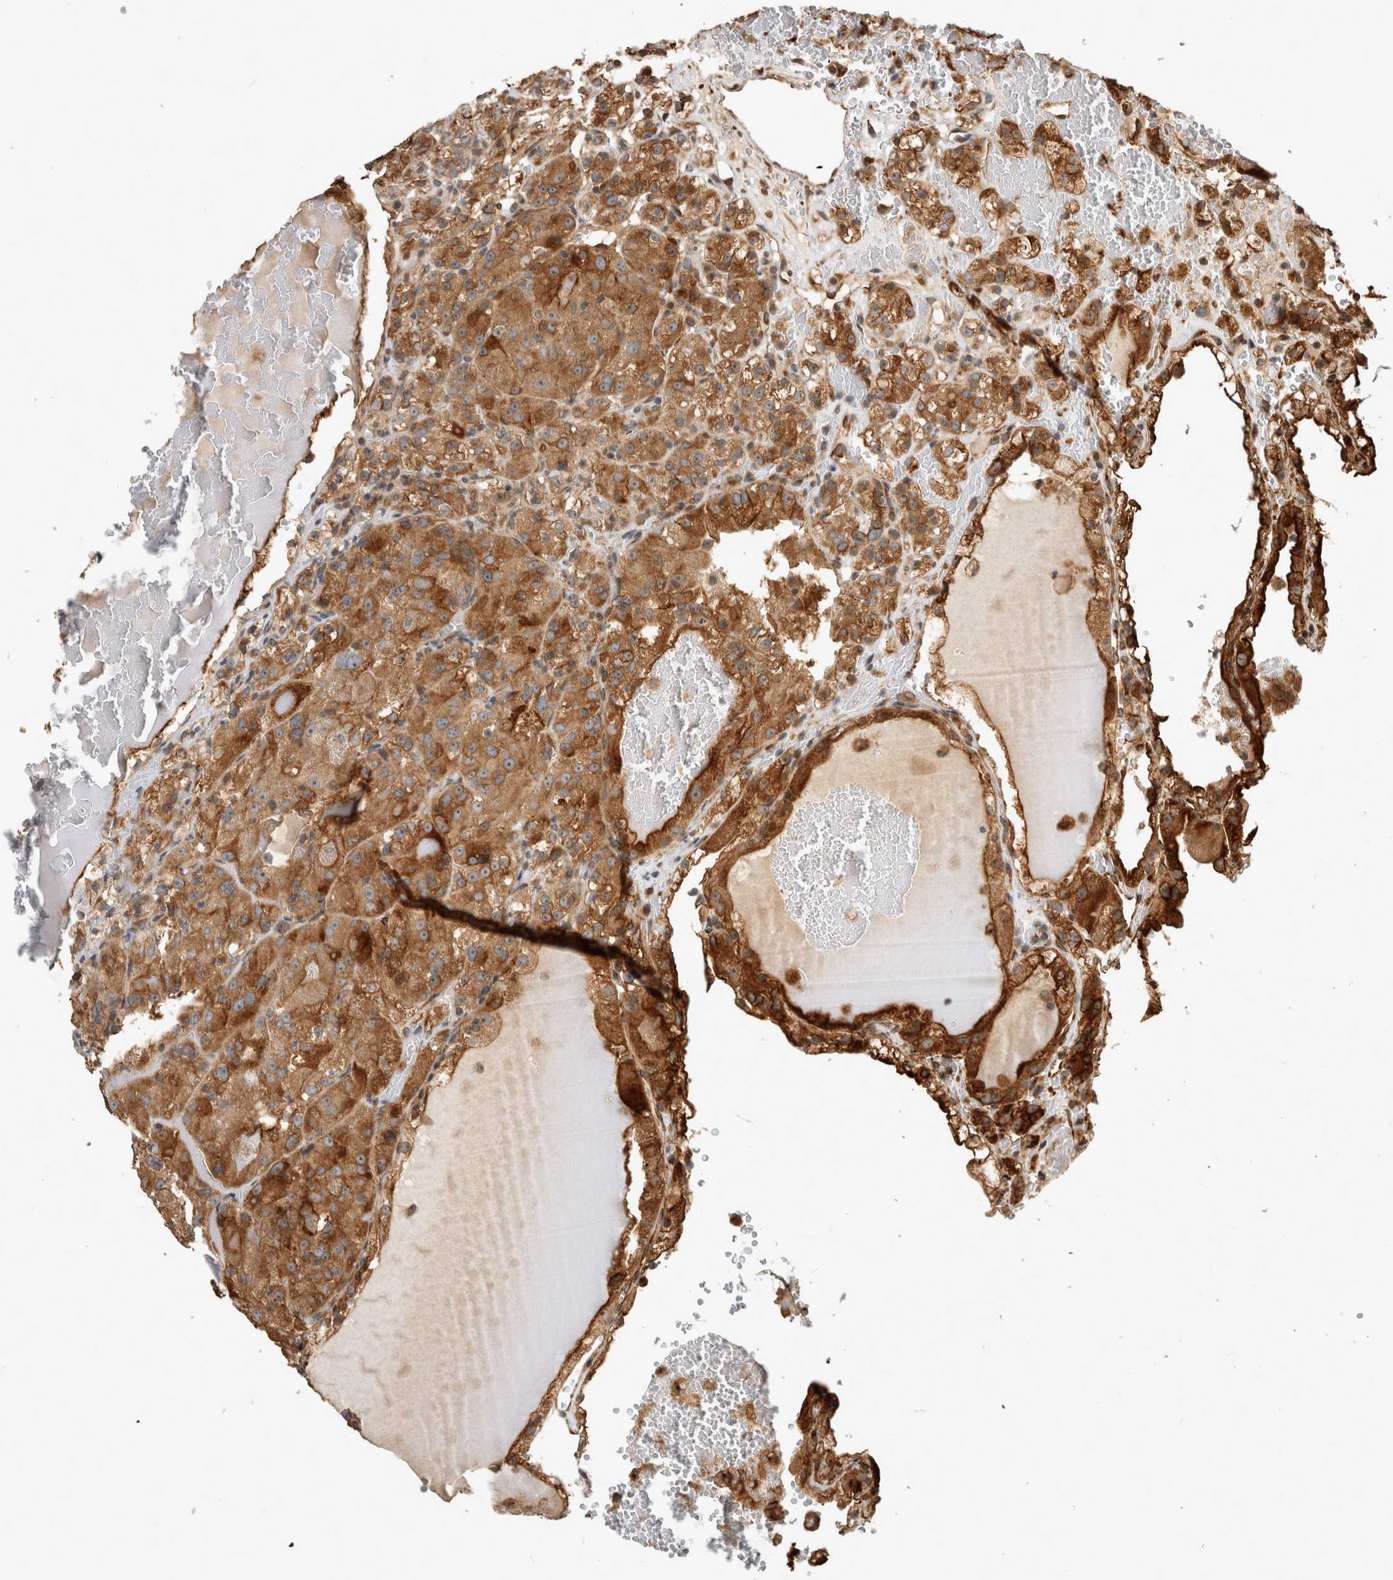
{"staining": {"intensity": "moderate", "quantity": "25%-75%", "location": "cytoplasmic/membranous"}, "tissue": "renal cancer", "cell_type": "Tumor cells", "image_type": "cancer", "snomed": [{"axis": "morphology", "description": "Normal tissue, NOS"}, {"axis": "morphology", "description": "Adenocarcinoma, NOS"}, {"axis": "topography", "description": "Kidney"}], "caption": "An image of renal cancer (adenocarcinoma) stained for a protein reveals moderate cytoplasmic/membranous brown staining in tumor cells.", "gene": "PCDHB15", "patient": {"sex": "male", "age": 61}}